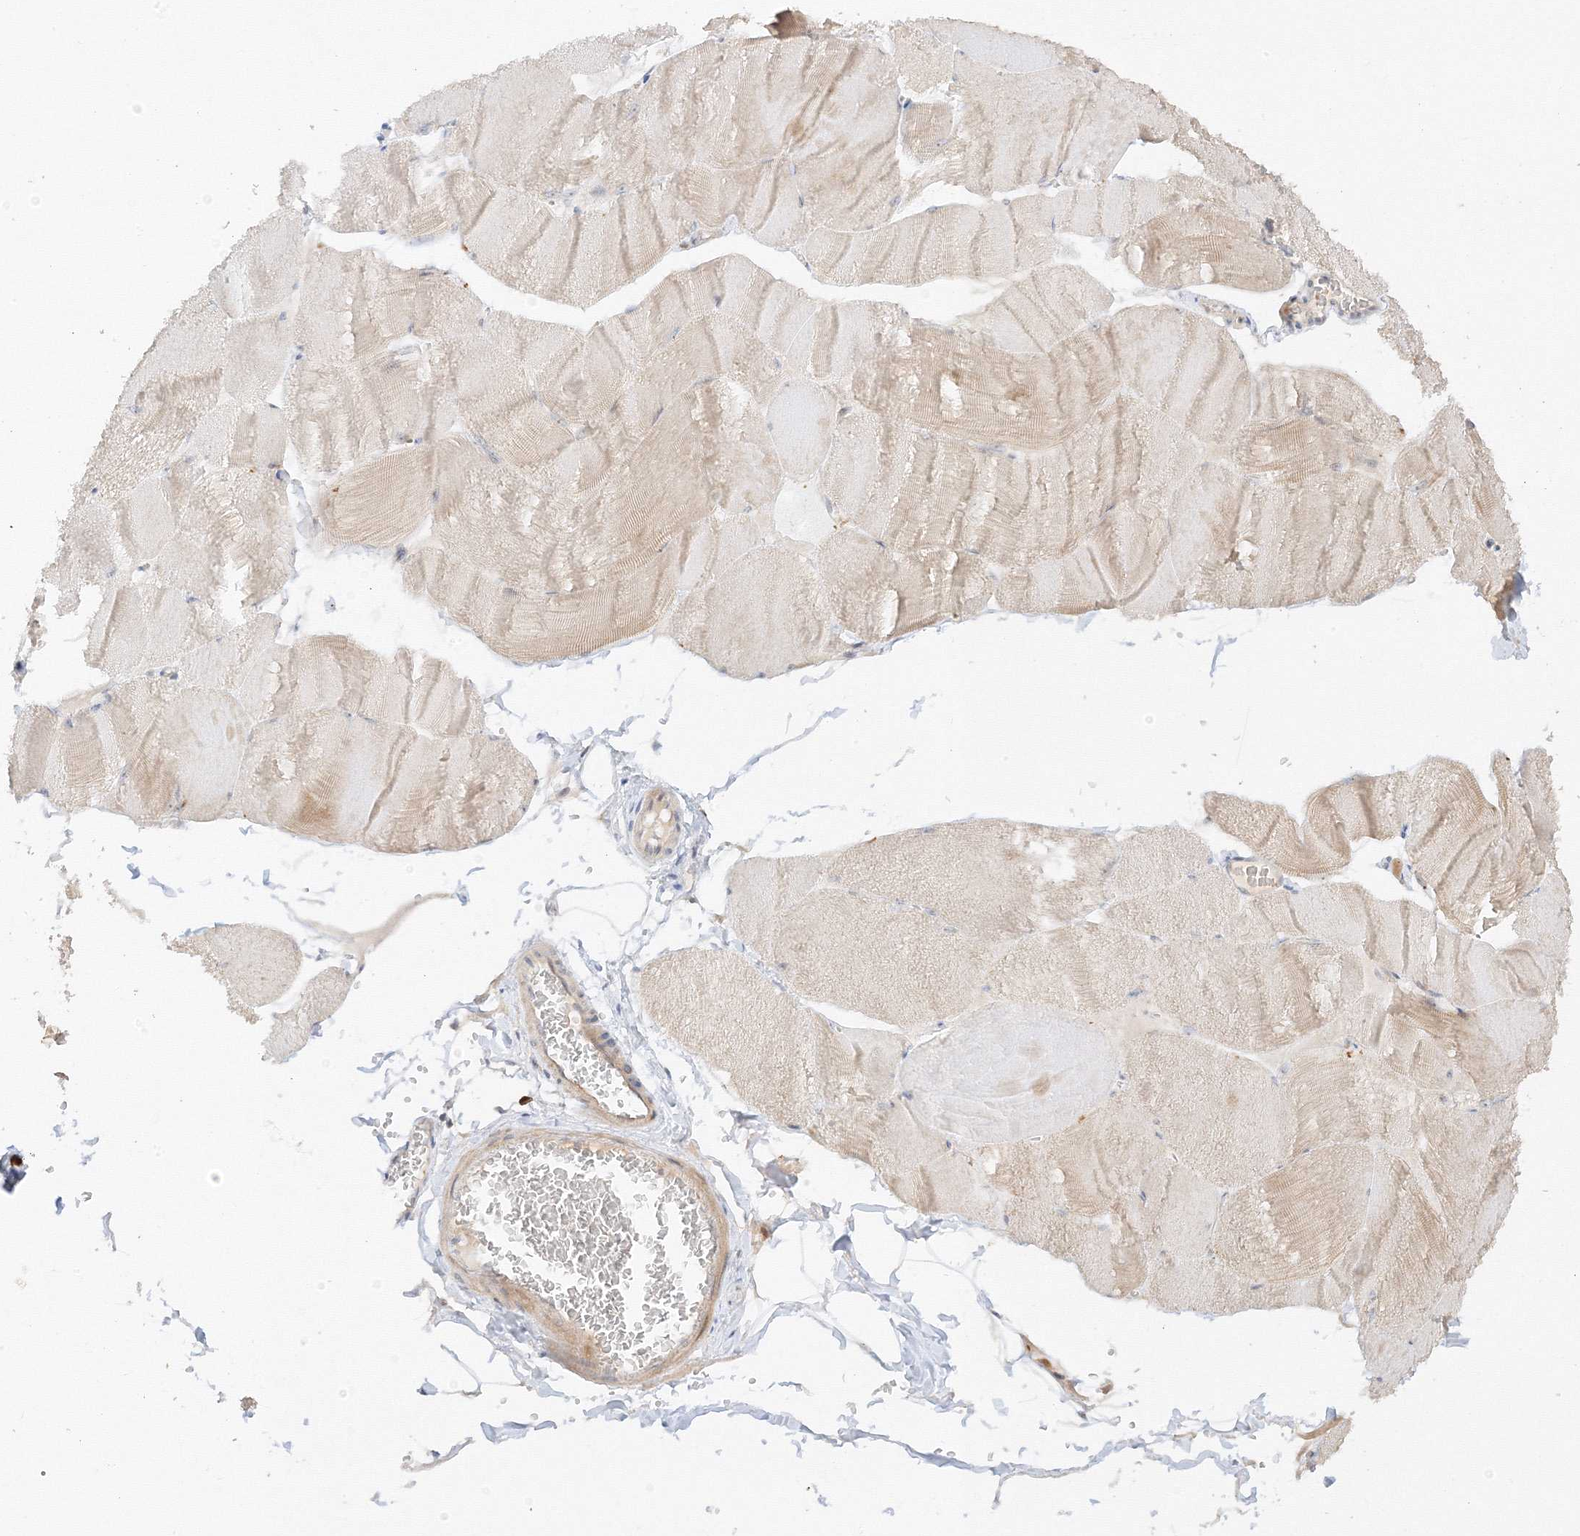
{"staining": {"intensity": "weak", "quantity": "25%-75%", "location": "cytoplasmic/membranous"}, "tissue": "skeletal muscle", "cell_type": "Myocytes", "image_type": "normal", "snomed": [{"axis": "morphology", "description": "Normal tissue, NOS"}, {"axis": "morphology", "description": "Basal cell carcinoma"}, {"axis": "topography", "description": "Skeletal muscle"}], "caption": "This image exhibits normal skeletal muscle stained with IHC to label a protein in brown. The cytoplasmic/membranous of myocytes show weak positivity for the protein. Nuclei are counter-stained blue.", "gene": "ETAA1", "patient": {"sex": "female", "age": 64}}